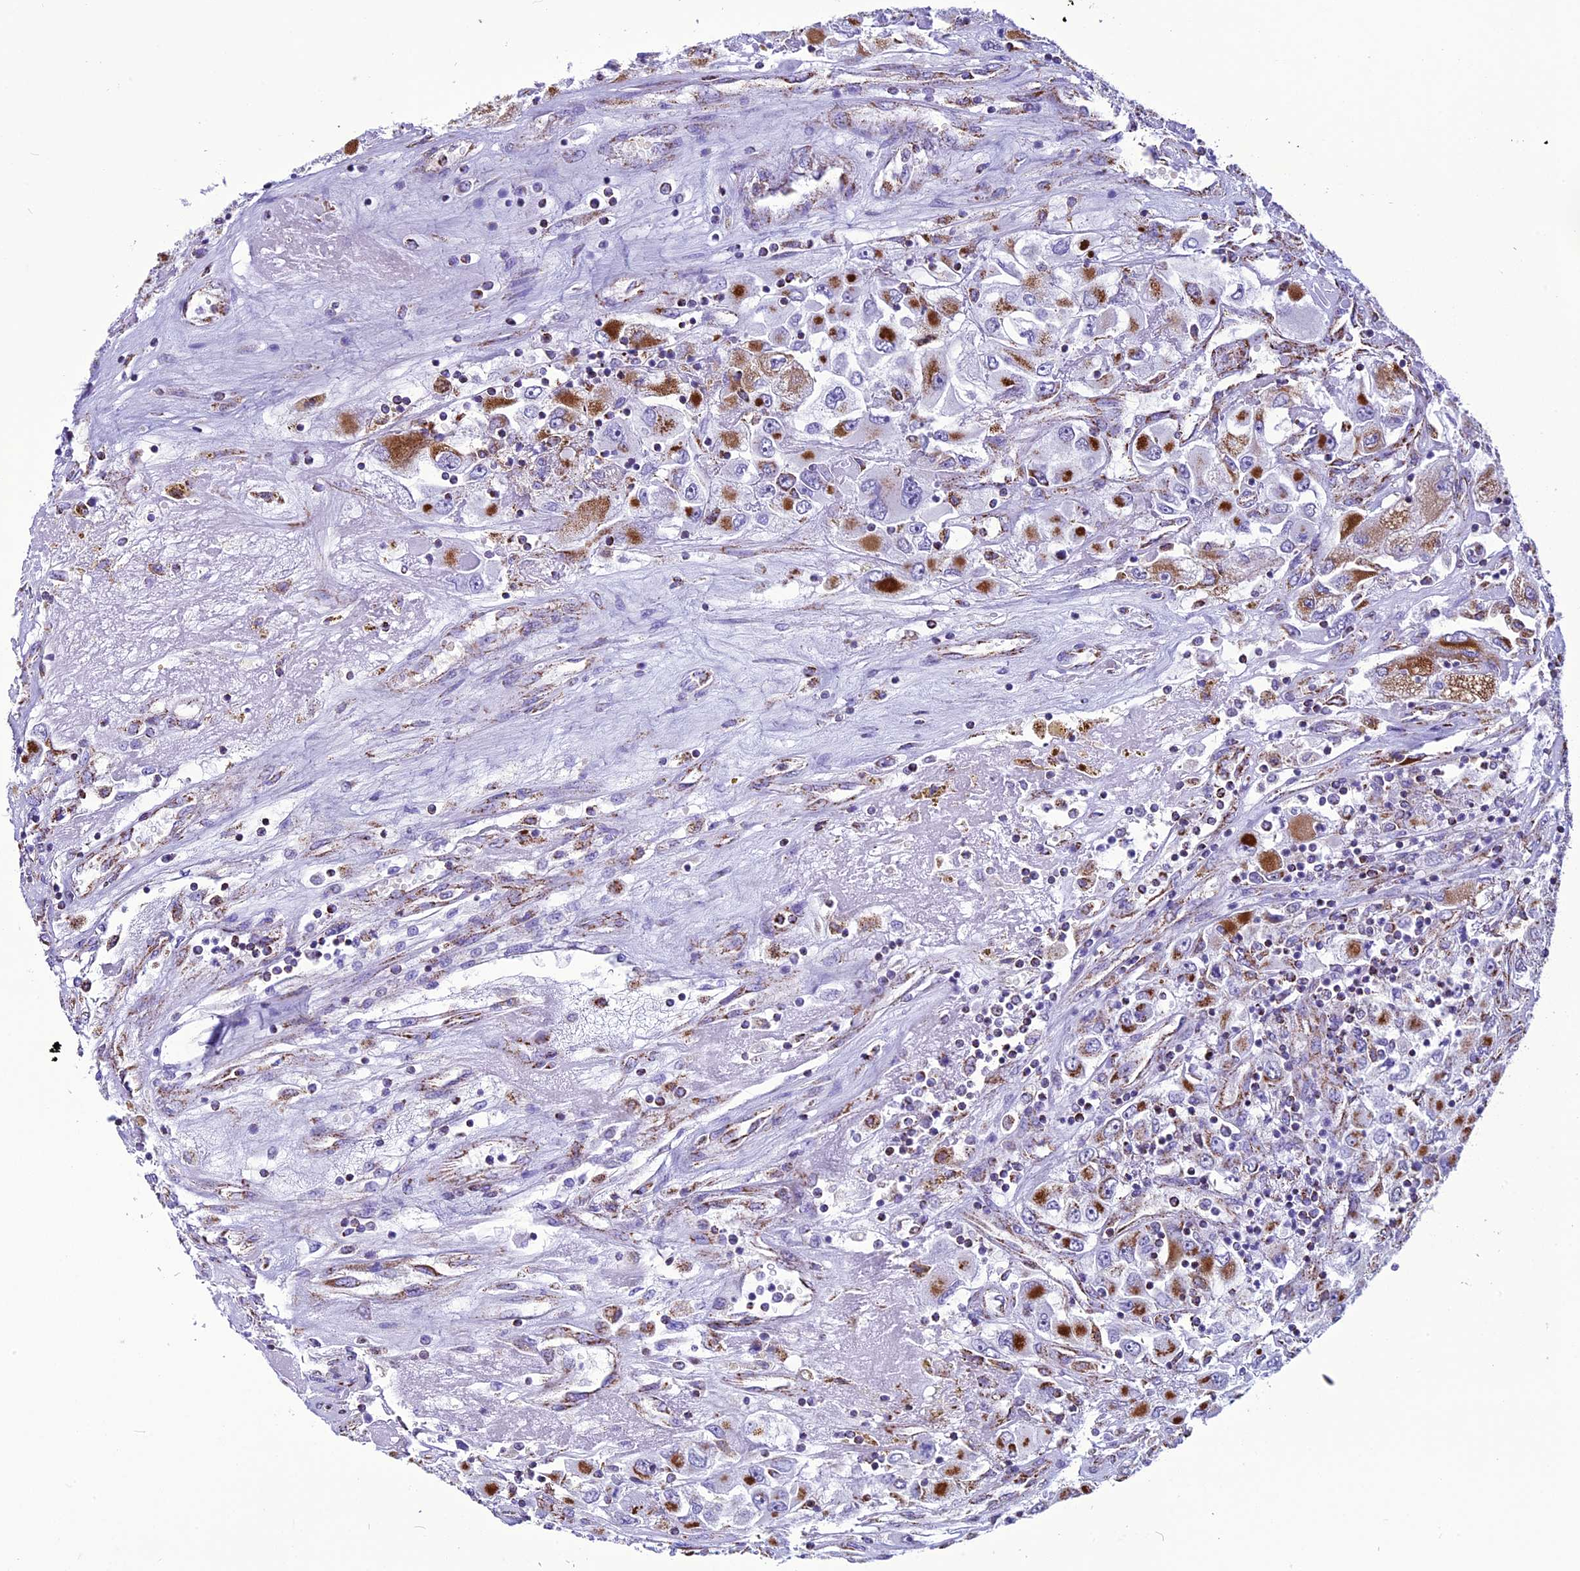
{"staining": {"intensity": "strong", "quantity": "<25%", "location": "cytoplasmic/membranous"}, "tissue": "renal cancer", "cell_type": "Tumor cells", "image_type": "cancer", "snomed": [{"axis": "morphology", "description": "Adenocarcinoma, NOS"}, {"axis": "topography", "description": "Kidney"}], "caption": "Renal cancer tissue exhibits strong cytoplasmic/membranous staining in approximately <25% of tumor cells", "gene": "ICA1L", "patient": {"sex": "female", "age": 52}}